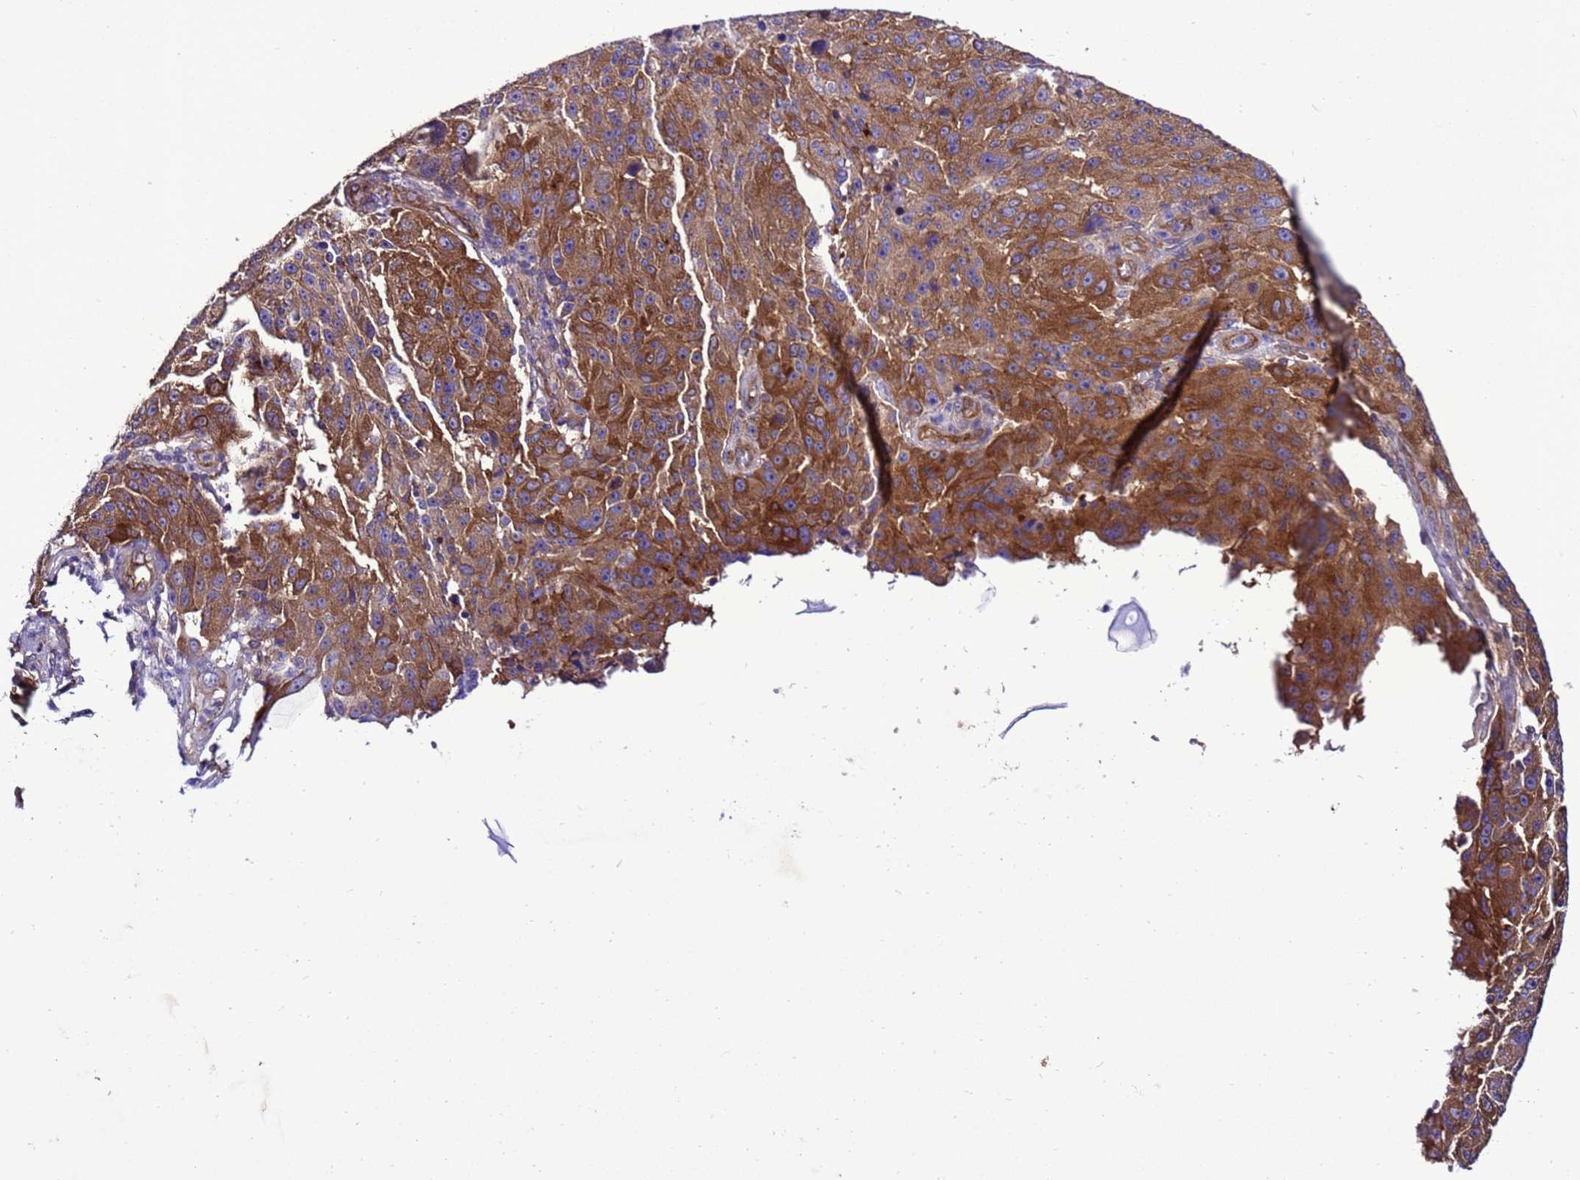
{"staining": {"intensity": "strong", "quantity": ">75%", "location": "cytoplasmic/membranous"}, "tissue": "melanoma", "cell_type": "Tumor cells", "image_type": "cancer", "snomed": [{"axis": "morphology", "description": "Malignant melanoma, NOS"}, {"axis": "topography", "description": "Skin"}], "caption": "Strong cytoplasmic/membranous positivity for a protein is seen in about >75% of tumor cells of malignant melanoma using IHC.", "gene": "RABEP2", "patient": {"sex": "male", "age": 53}}